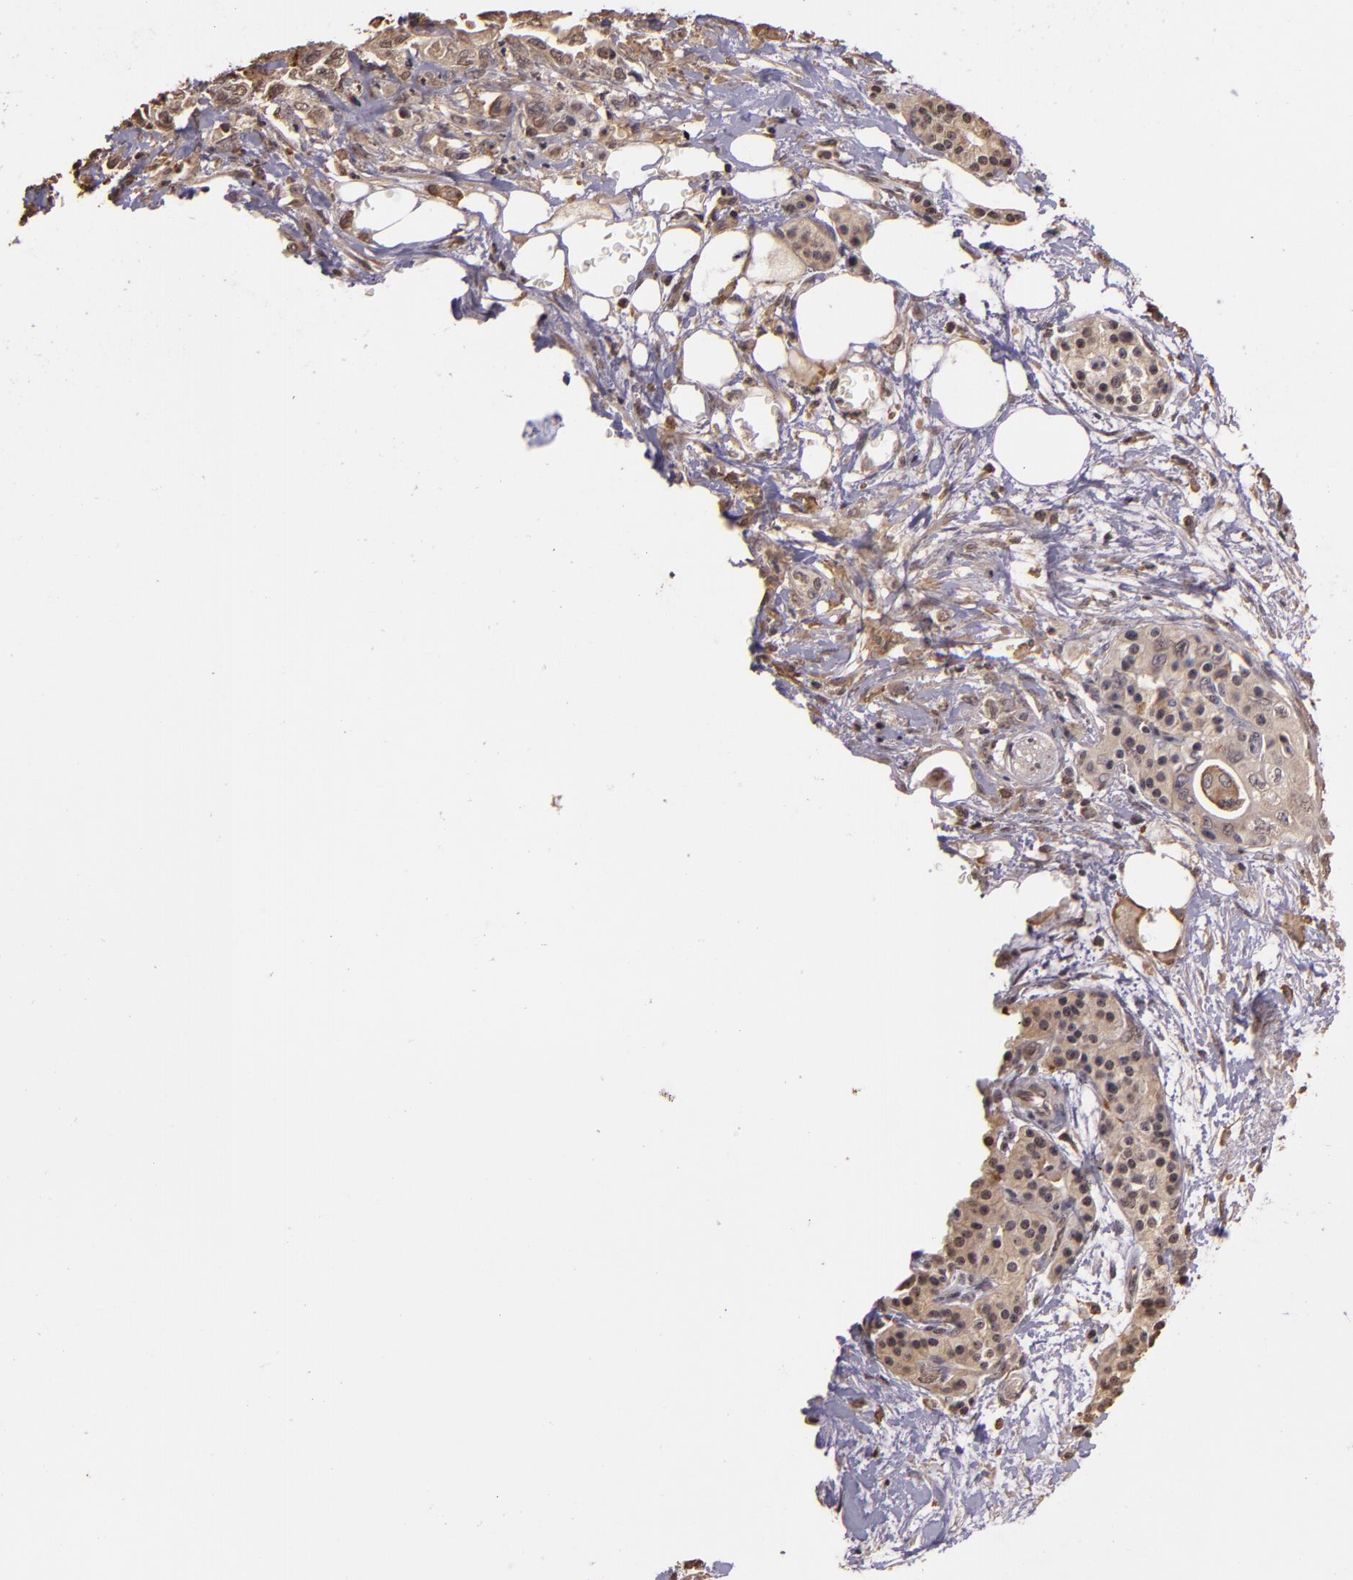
{"staining": {"intensity": "weak", "quantity": ">75%", "location": "cytoplasmic/membranous,nuclear"}, "tissue": "pancreatic cancer", "cell_type": "Tumor cells", "image_type": "cancer", "snomed": [{"axis": "morphology", "description": "Adenocarcinoma, NOS"}, {"axis": "topography", "description": "Pancreas"}], "caption": "DAB immunohistochemical staining of human pancreatic cancer (adenocarcinoma) displays weak cytoplasmic/membranous and nuclear protein expression in approximately >75% of tumor cells.", "gene": "ARPC2", "patient": {"sex": "female", "age": 66}}